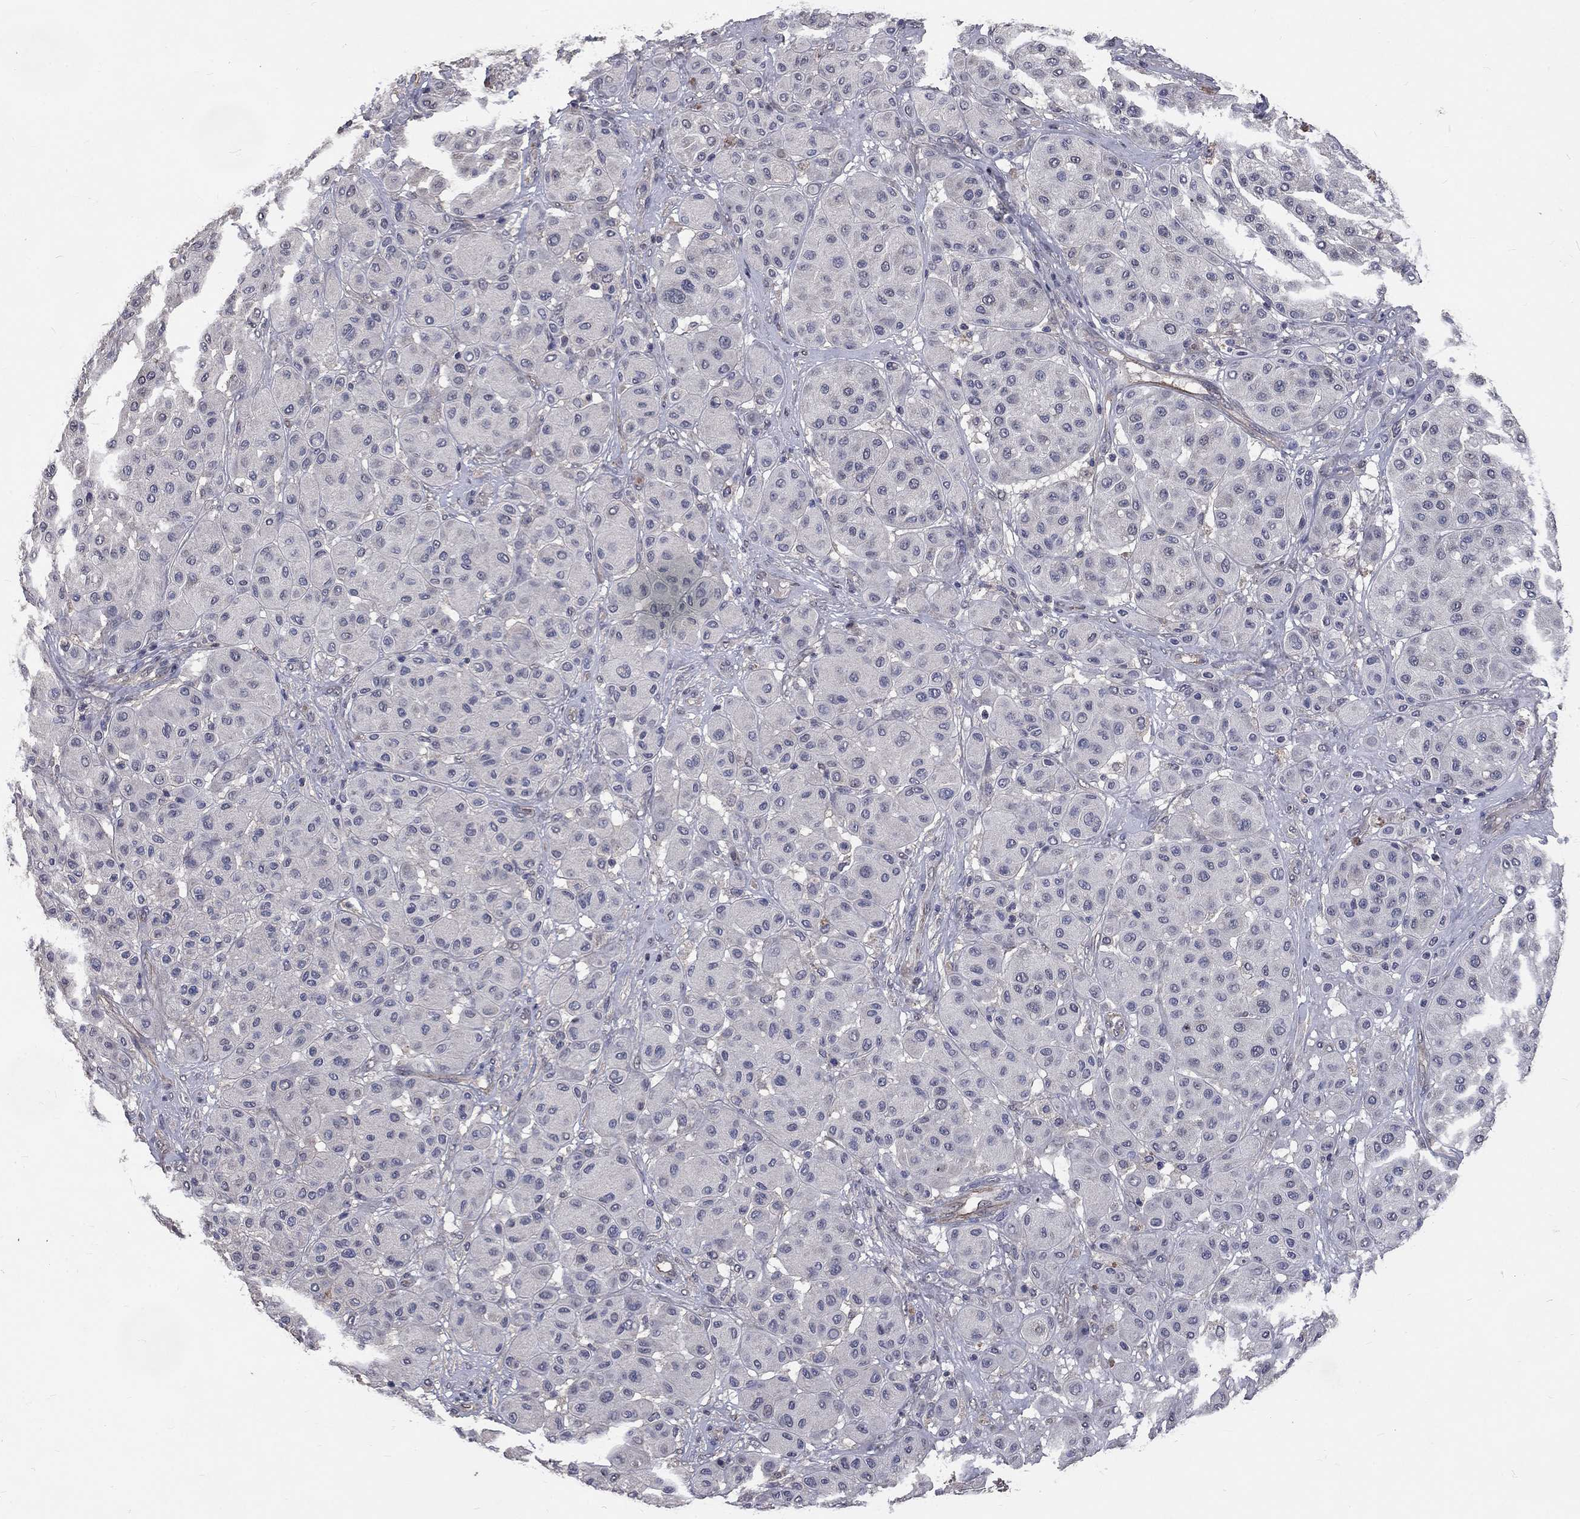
{"staining": {"intensity": "negative", "quantity": "none", "location": "none"}, "tissue": "melanoma", "cell_type": "Tumor cells", "image_type": "cancer", "snomed": [{"axis": "morphology", "description": "Malignant melanoma, Metastatic site"}, {"axis": "topography", "description": "Smooth muscle"}], "caption": "Protein analysis of malignant melanoma (metastatic site) exhibits no significant staining in tumor cells.", "gene": "CHST5", "patient": {"sex": "male", "age": 41}}